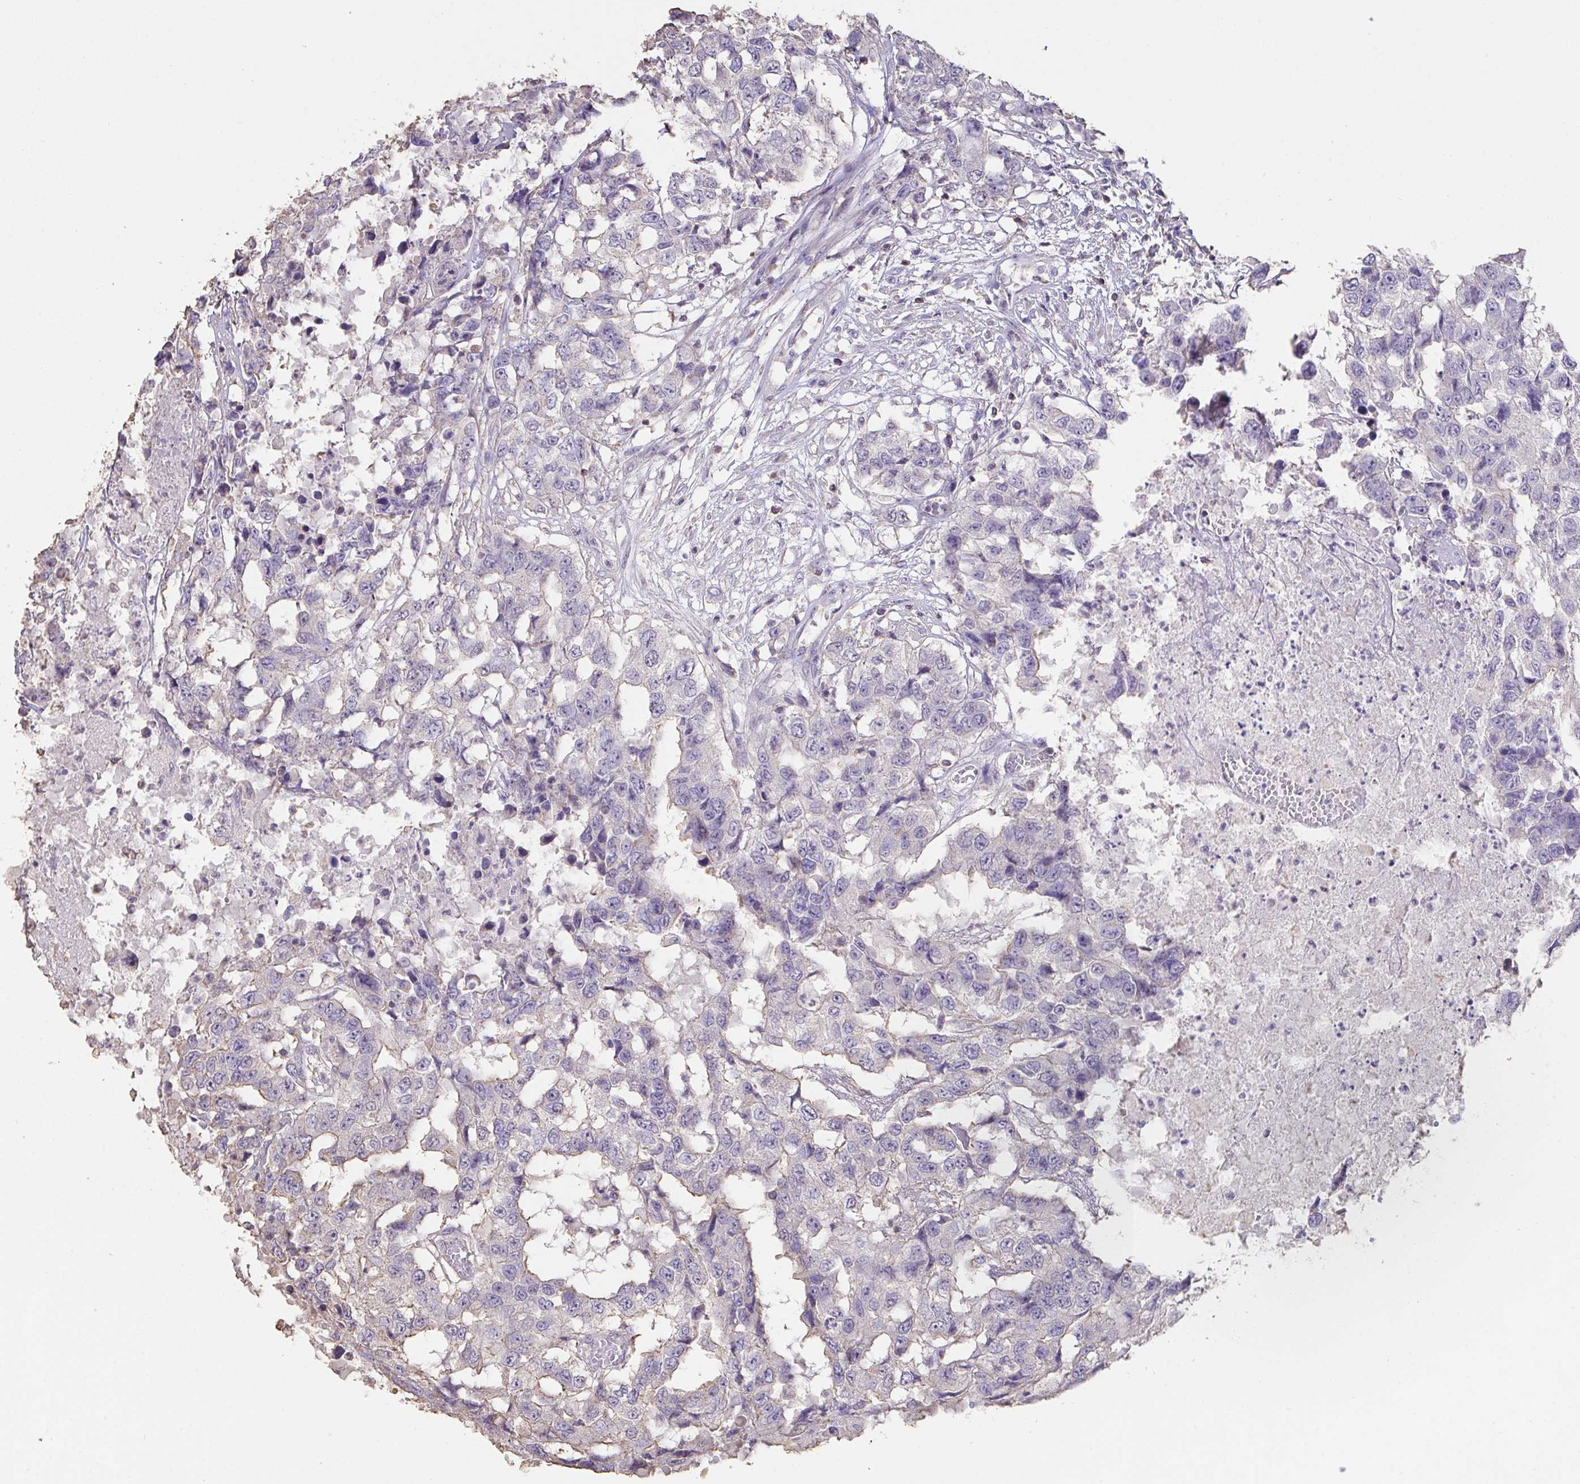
{"staining": {"intensity": "negative", "quantity": "none", "location": "none"}, "tissue": "testis cancer", "cell_type": "Tumor cells", "image_type": "cancer", "snomed": [{"axis": "morphology", "description": "Carcinoma, Embryonal, NOS"}, {"axis": "topography", "description": "Testis"}], "caption": "Micrograph shows no significant protein expression in tumor cells of testis embryonal carcinoma.", "gene": "IL23R", "patient": {"sex": "male", "age": 83}}